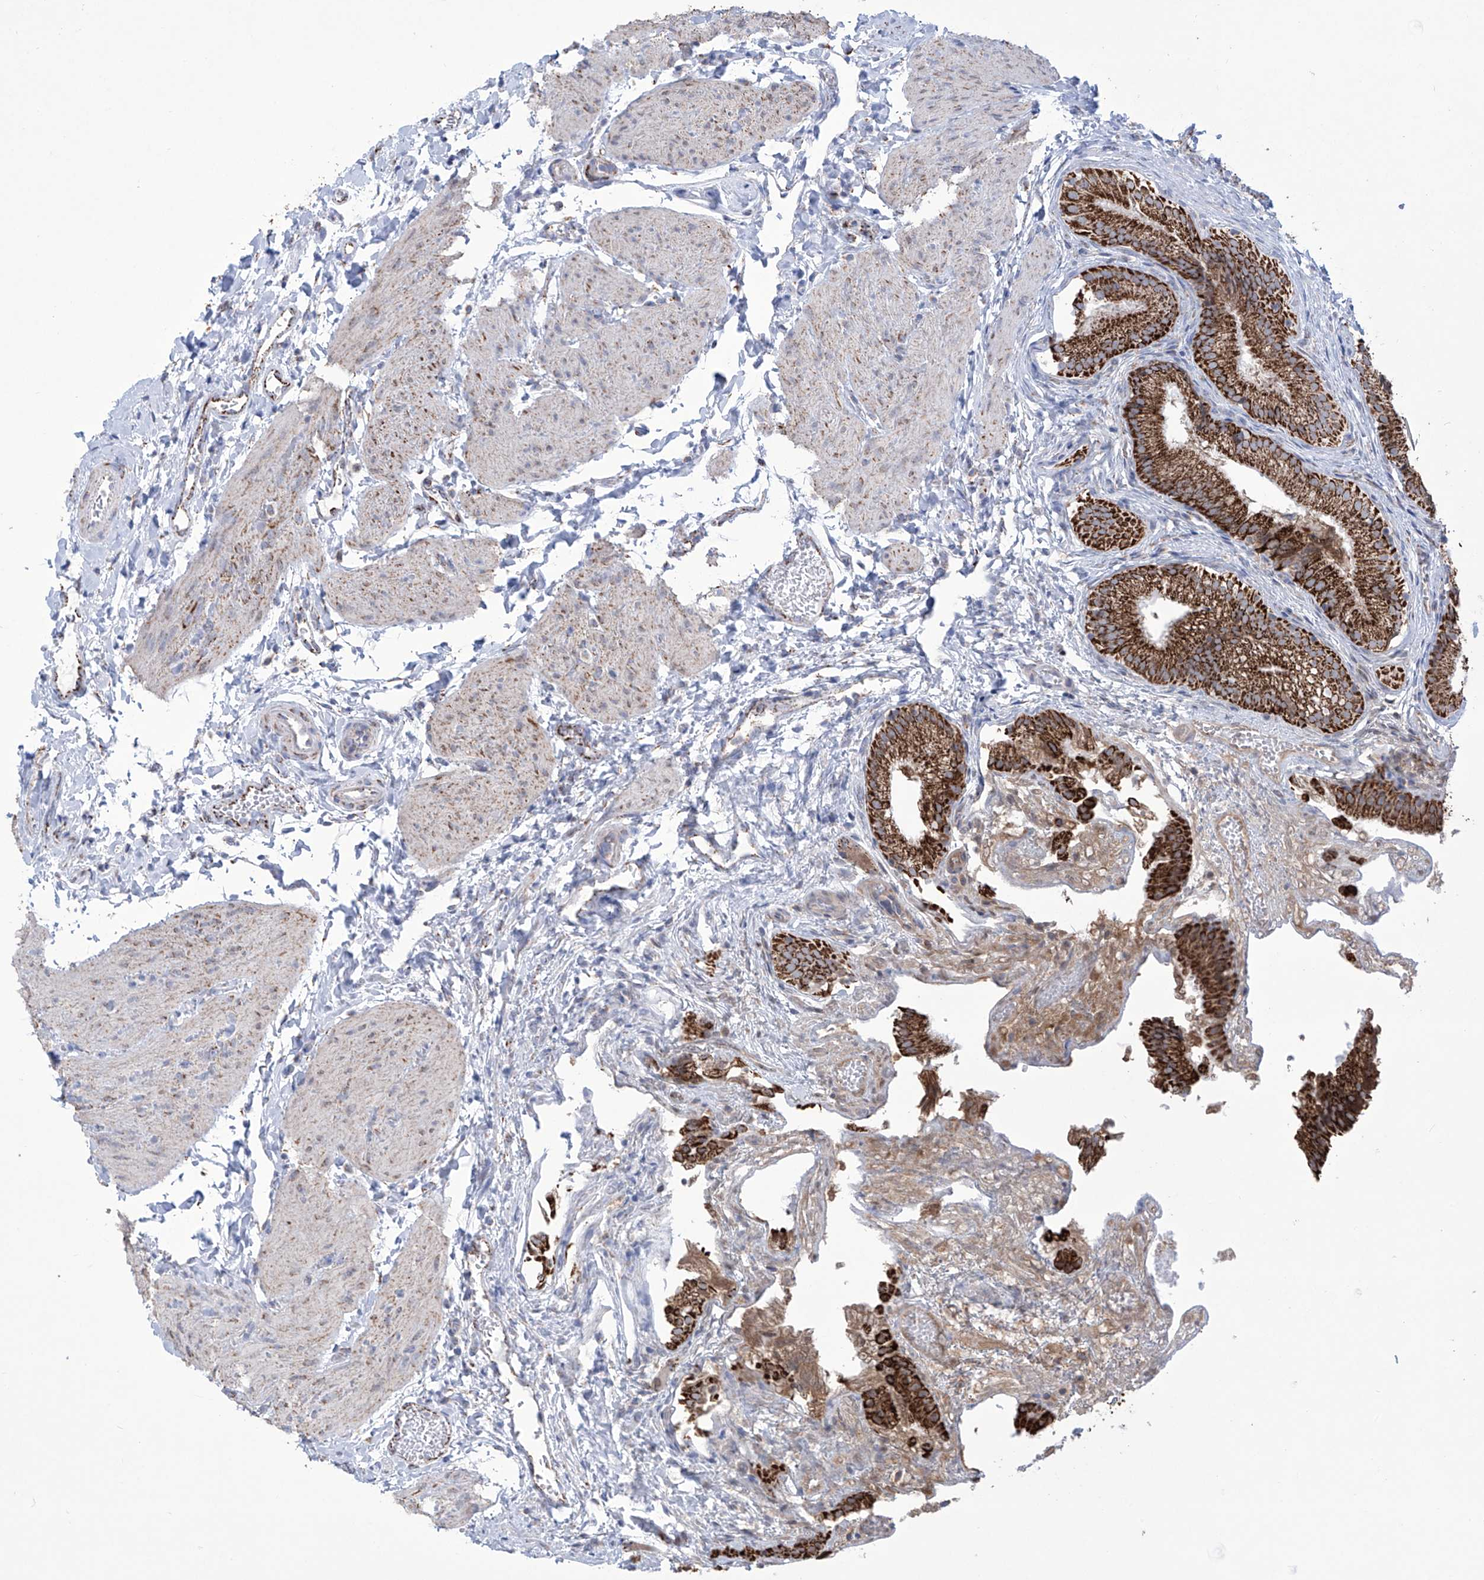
{"staining": {"intensity": "strong", "quantity": ">75%", "location": "cytoplasmic/membranous"}, "tissue": "gallbladder", "cell_type": "Glandular cells", "image_type": "normal", "snomed": [{"axis": "morphology", "description": "Normal tissue, NOS"}, {"axis": "topography", "description": "Gallbladder"}], "caption": "Strong cytoplasmic/membranous staining is appreciated in about >75% of glandular cells in benign gallbladder.", "gene": "ALDH6A1", "patient": {"sex": "female", "age": 30}}